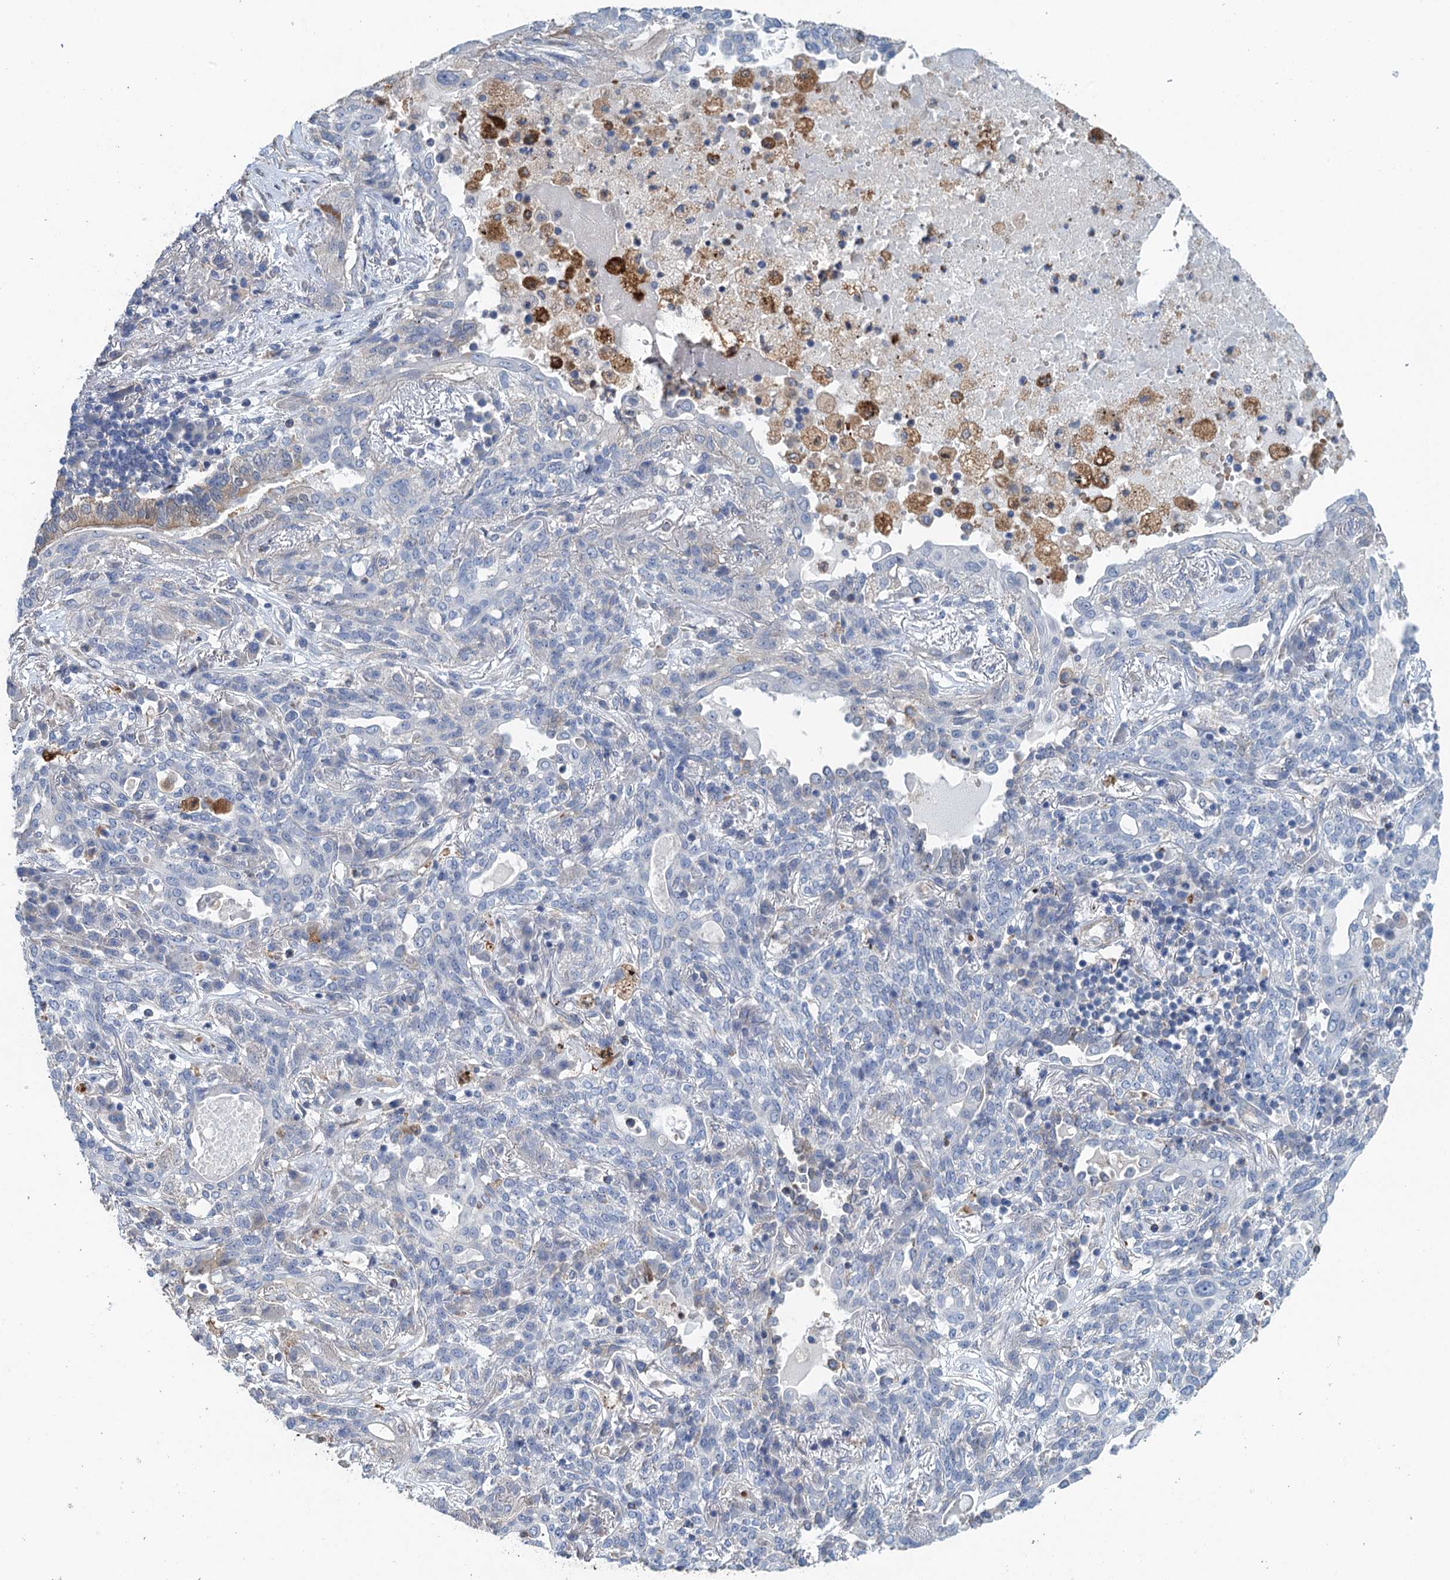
{"staining": {"intensity": "negative", "quantity": "none", "location": "none"}, "tissue": "lung cancer", "cell_type": "Tumor cells", "image_type": "cancer", "snomed": [{"axis": "morphology", "description": "Squamous cell carcinoma, NOS"}, {"axis": "topography", "description": "Lung"}], "caption": "This is an immunohistochemistry (IHC) micrograph of squamous cell carcinoma (lung). There is no expression in tumor cells.", "gene": "RSAD2", "patient": {"sex": "female", "age": 70}}